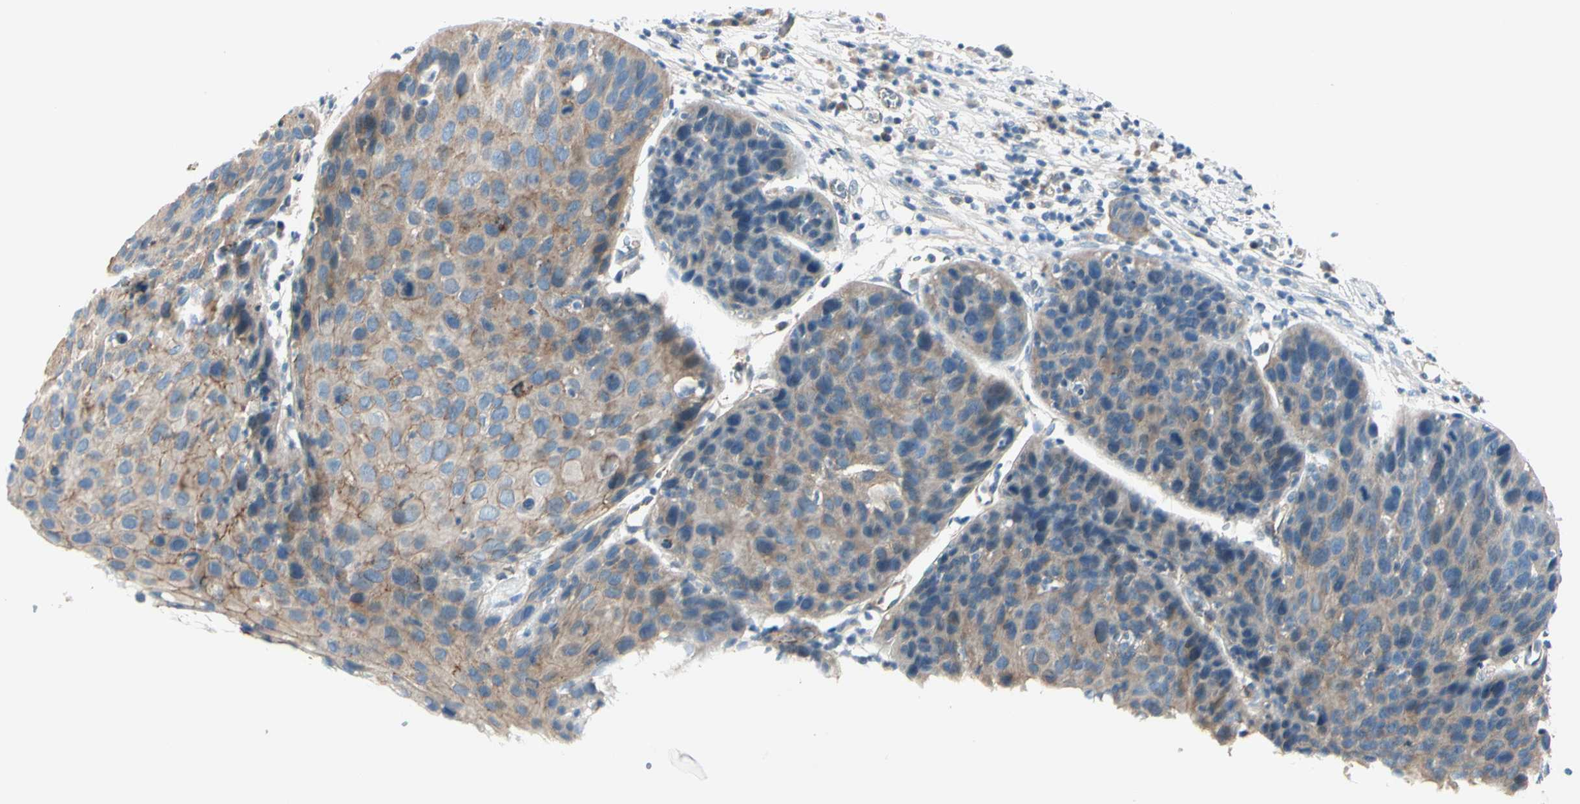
{"staining": {"intensity": "moderate", "quantity": "25%-75%", "location": "cytoplasmic/membranous"}, "tissue": "cervical cancer", "cell_type": "Tumor cells", "image_type": "cancer", "snomed": [{"axis": "morphology", "description": "Squamous cell carcinoma, NOS"}, {"axis": "topography", "description": "Cervix"}], "caption": "A high-resolution photomicrograph shows immunohistochemistry (IHC) staining of cervical cancer (squamous cell carcinoma), which displays moderate cytoplasmic/membranous expression in approximately 25%-75% of tumor cells. The staining is performed using DAB (3,3'-diaminobenzidine) brown chromogen to label protein expression. The nuclei are counter-stained blue using hematoxylin.", "gene": "TJP1", "patient": {"sex": "female", "age": 38}}